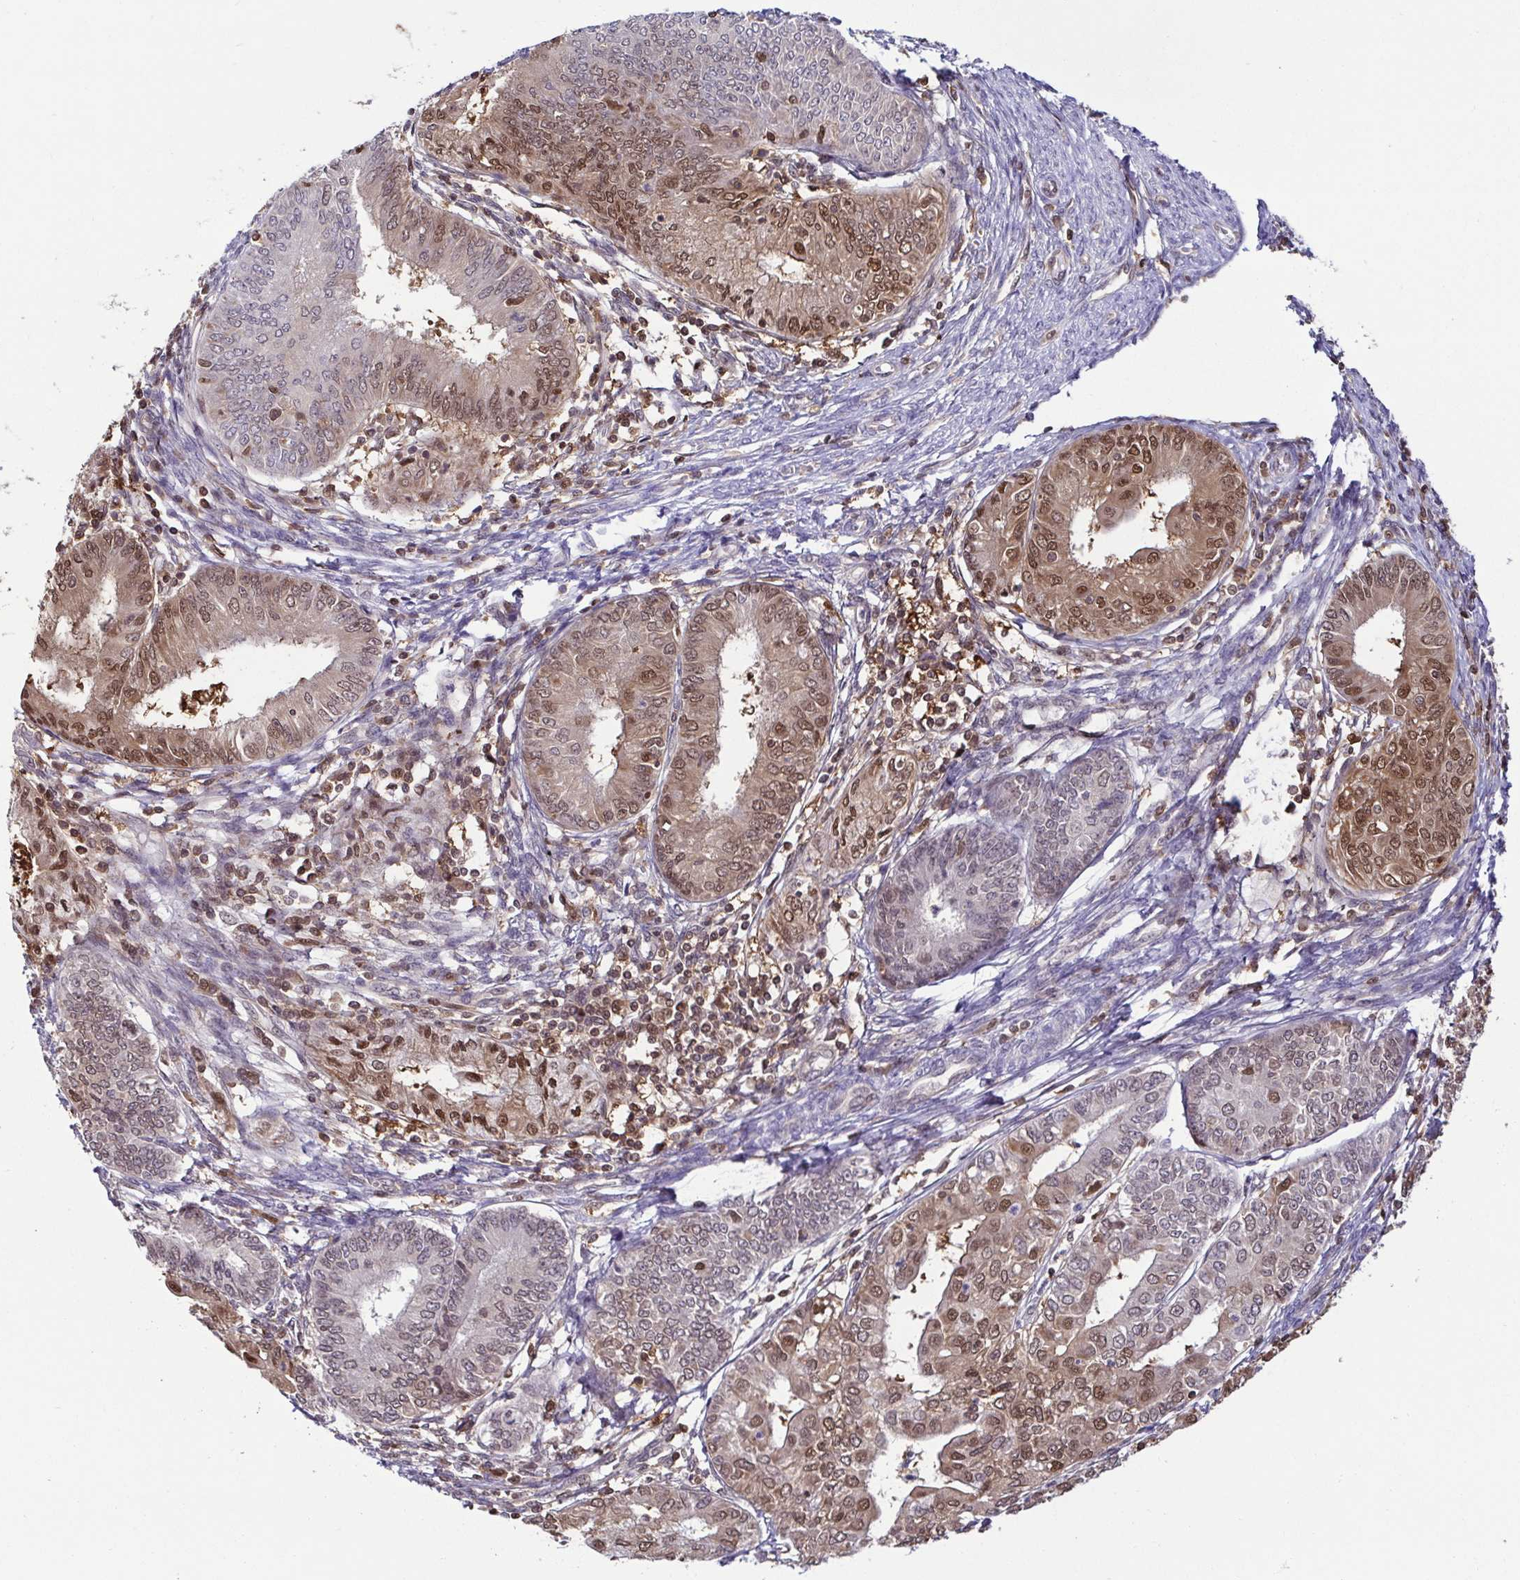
{"staining": {"intensity": "moderate", "quantity": "25%-75%", "location": "nuclear"}, "tissue": "endometrial cancer", "cell_type": "Tumor cells", "image_type": "cancer", "snomed": [{"axis": "morphology", "description": "Adenocarcinoma, NOS"}, {"axis": "topography", "description": "Endometrium"}], "caption": "Immunohistochemistry (IHC) of endometrial cancer exhibits medium levels of moderate nuclear positivity in about 25%-75% of tumor cells. (Stains: DAB (3,3'-diaminobenzidine) in brown, nuclei in blue, Microscopy: brightfield microscopy at high magnification).", "gene": "PSMB9", "patient": {"sex": "female", "age": 68}}